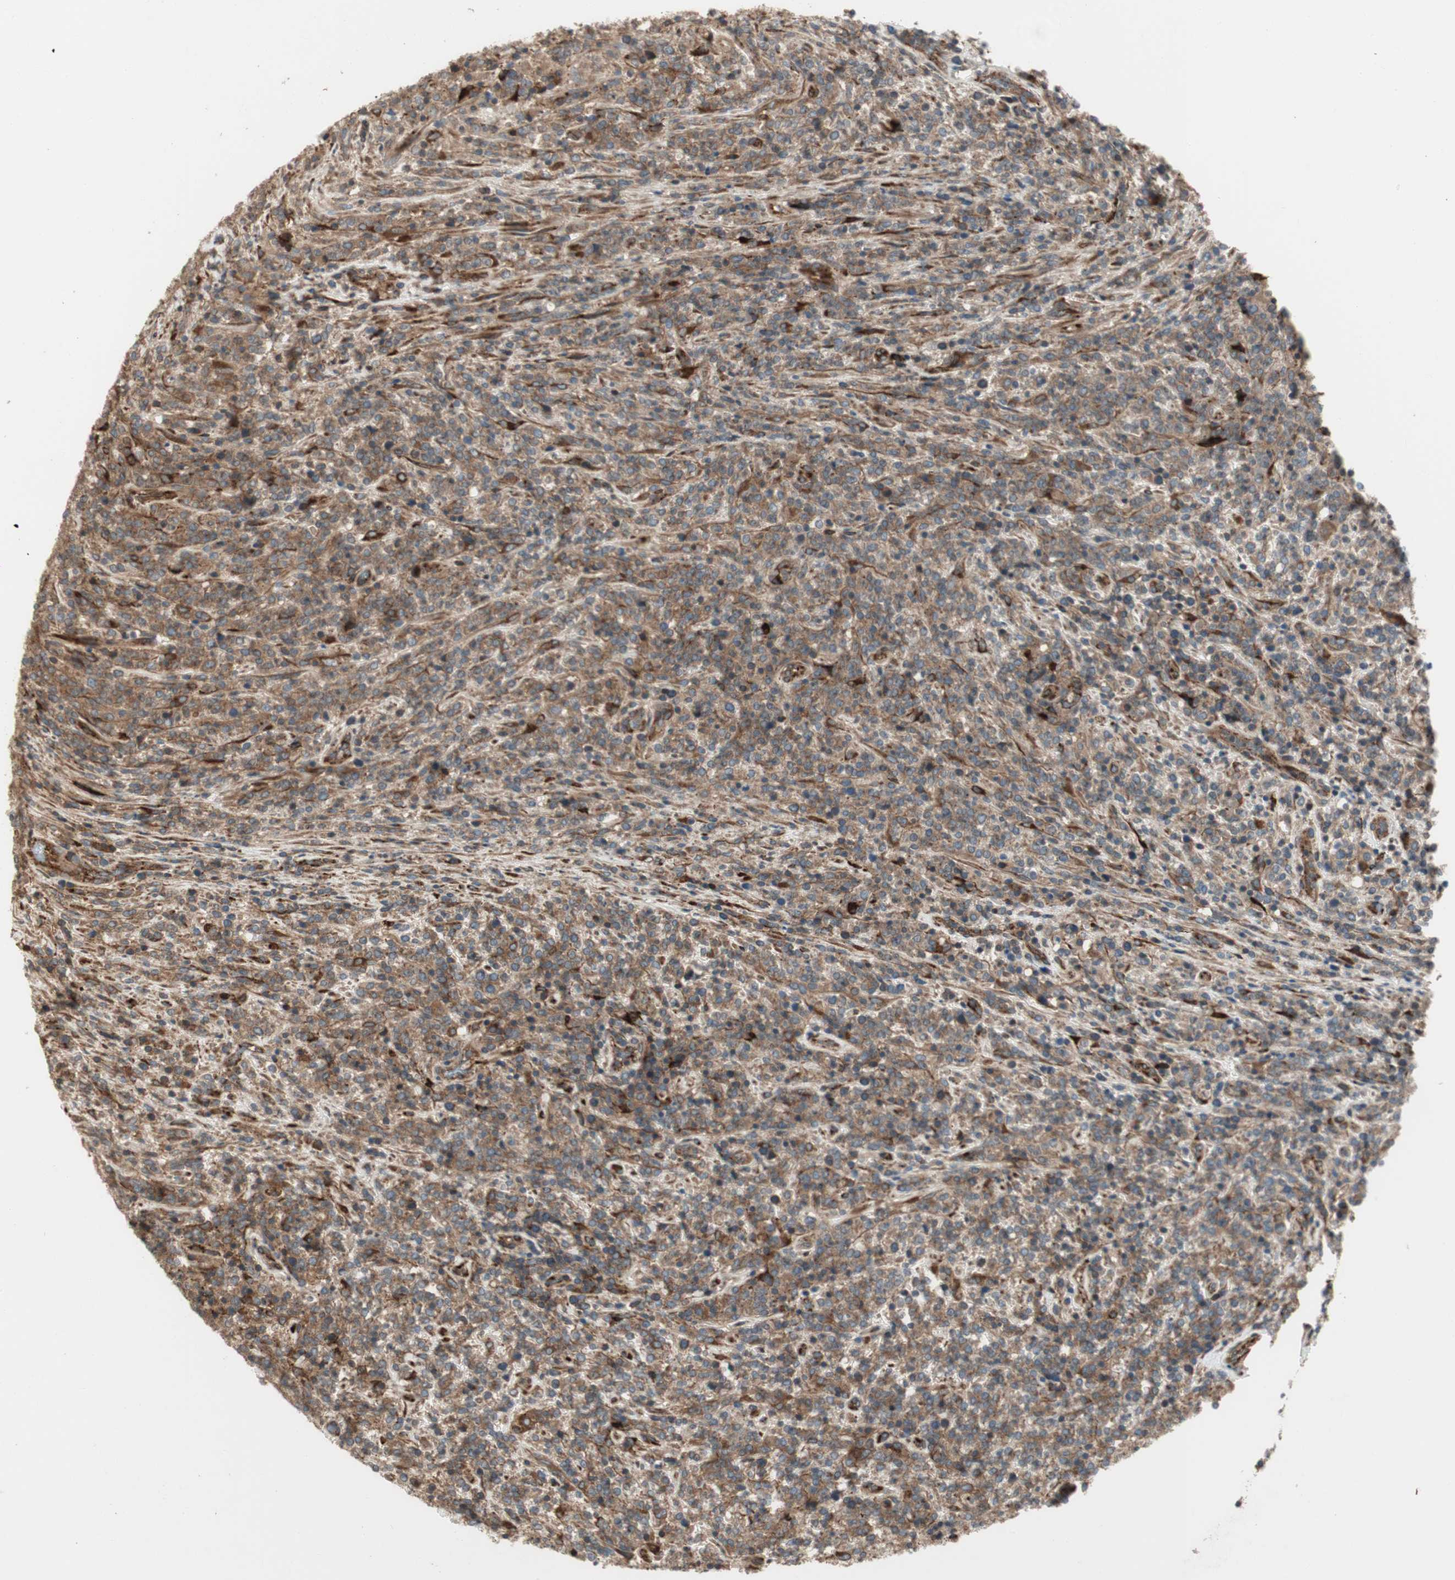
{"staining": {"intensity": "moderate", "quantity": ">75%", "location": "cytoplasmic/membranous"}, "tissue": "lymphoma", "cell_type": "Tumor cells", "image_type": "cancer", "snomed": [{"axis": "morphology", "description": "Malignant lymphoma, non-Hodgkin's type, High grade"}, {"axis": "topography", "description": "Soft tissue"}], "caption": "This micrograph exhibits IHC staining of human lymphoma, with medium moderate cytoplasmic/membranous staining in about >75% of tumor cells.", "gene": "PRKG1", "patient": {"sex": "male", "age": 18}}